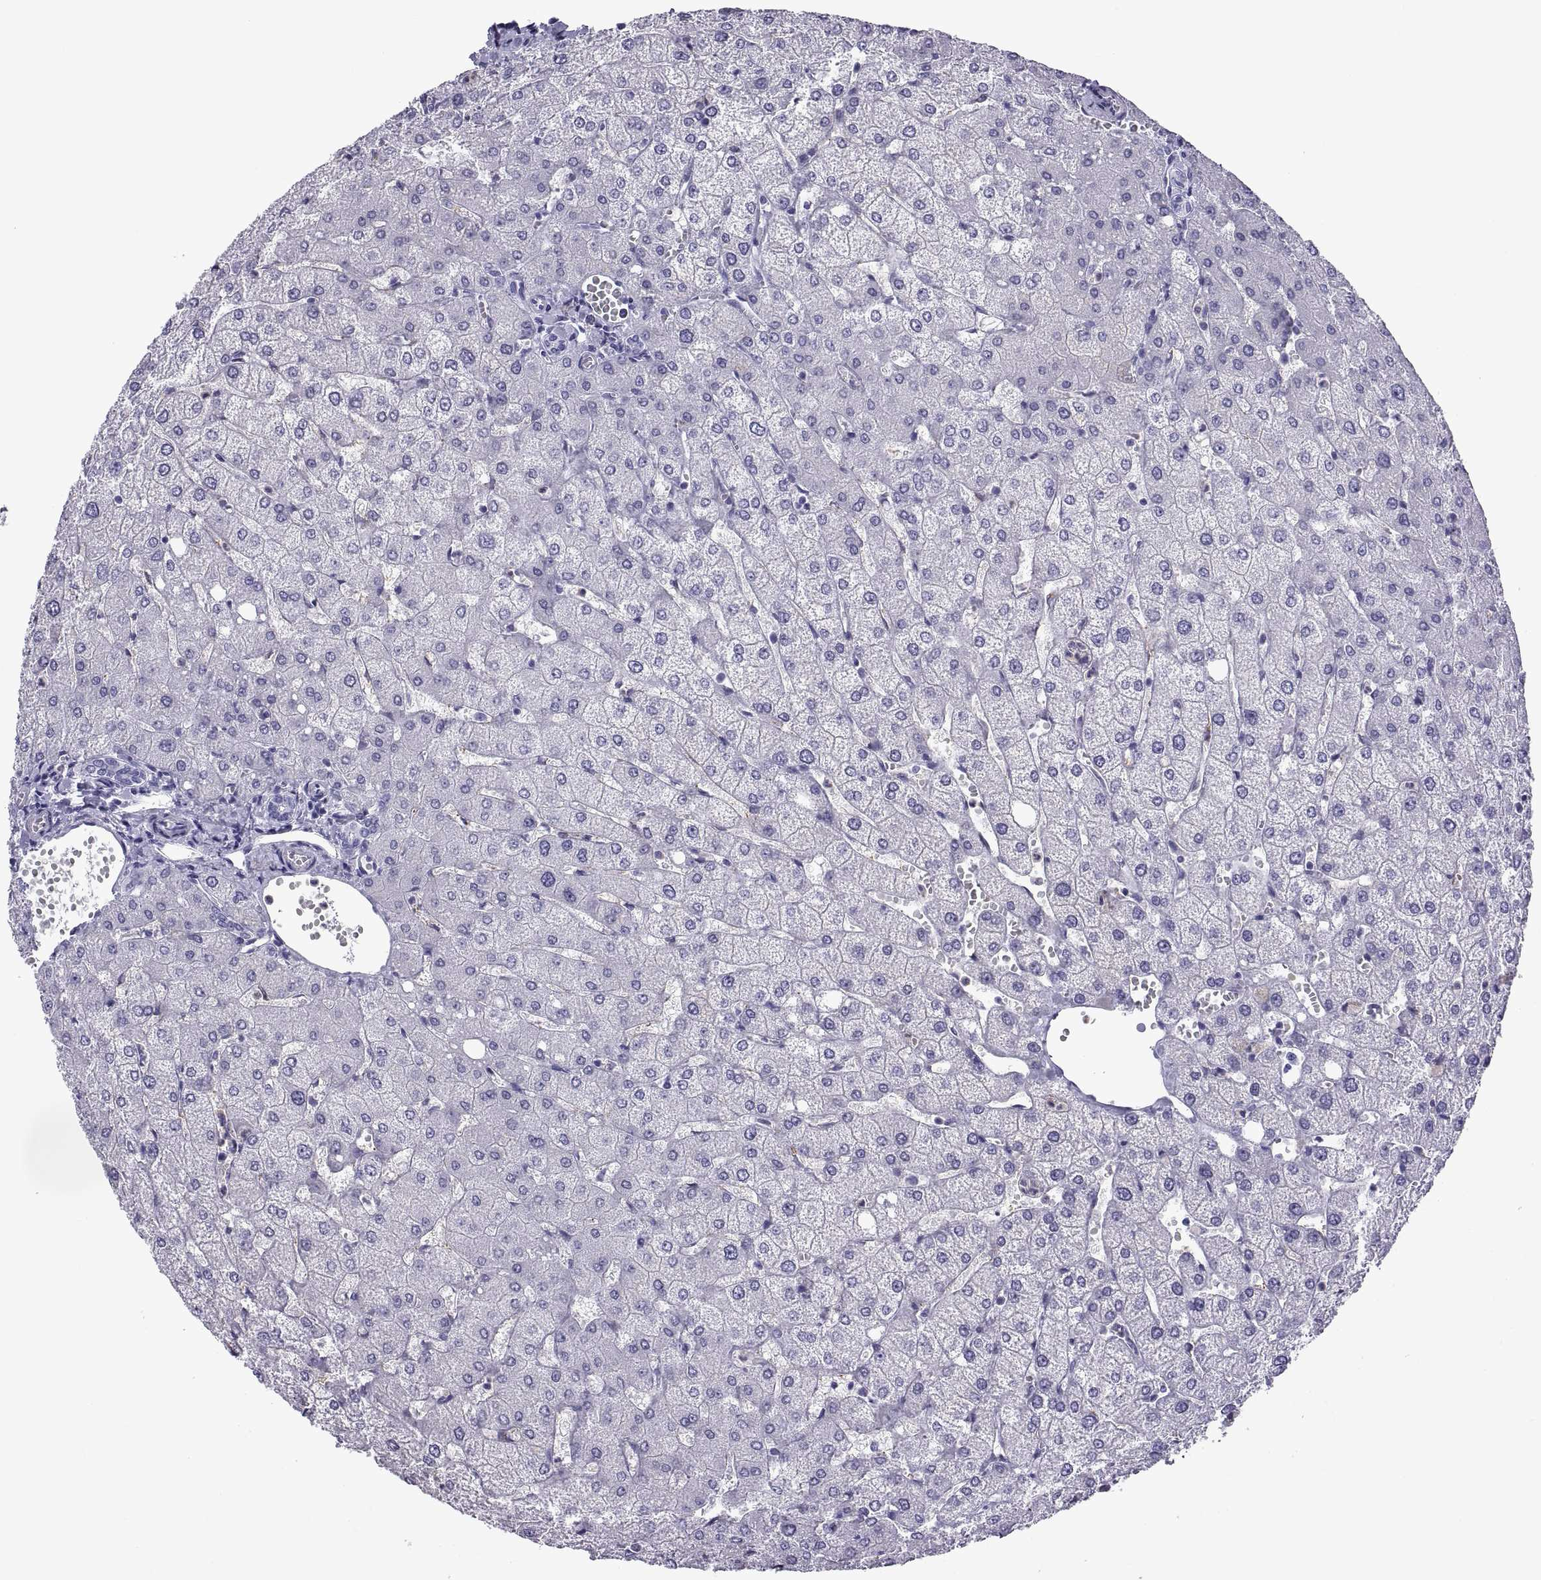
{"staining": {"intensity": "negative", "quantity": "none", "location": "none"}, "tissue": "liver", "cell_type": "Cholangiocytes", "image_type": "normal", "snomed": [{"axis": "morphology", "description": "Normal tissue, NOS"}, {"axis": "topography", "description": "Liver"}], "caption": "An immunohistochemistry micrograph of benign liver is shown. There is no staining in cholangiocytes of liver. (DAB immunohistochemistry with hematoxylin counter stain).", "gene": "C3orf22", "patient": {"sex": "female", "age": 54}}